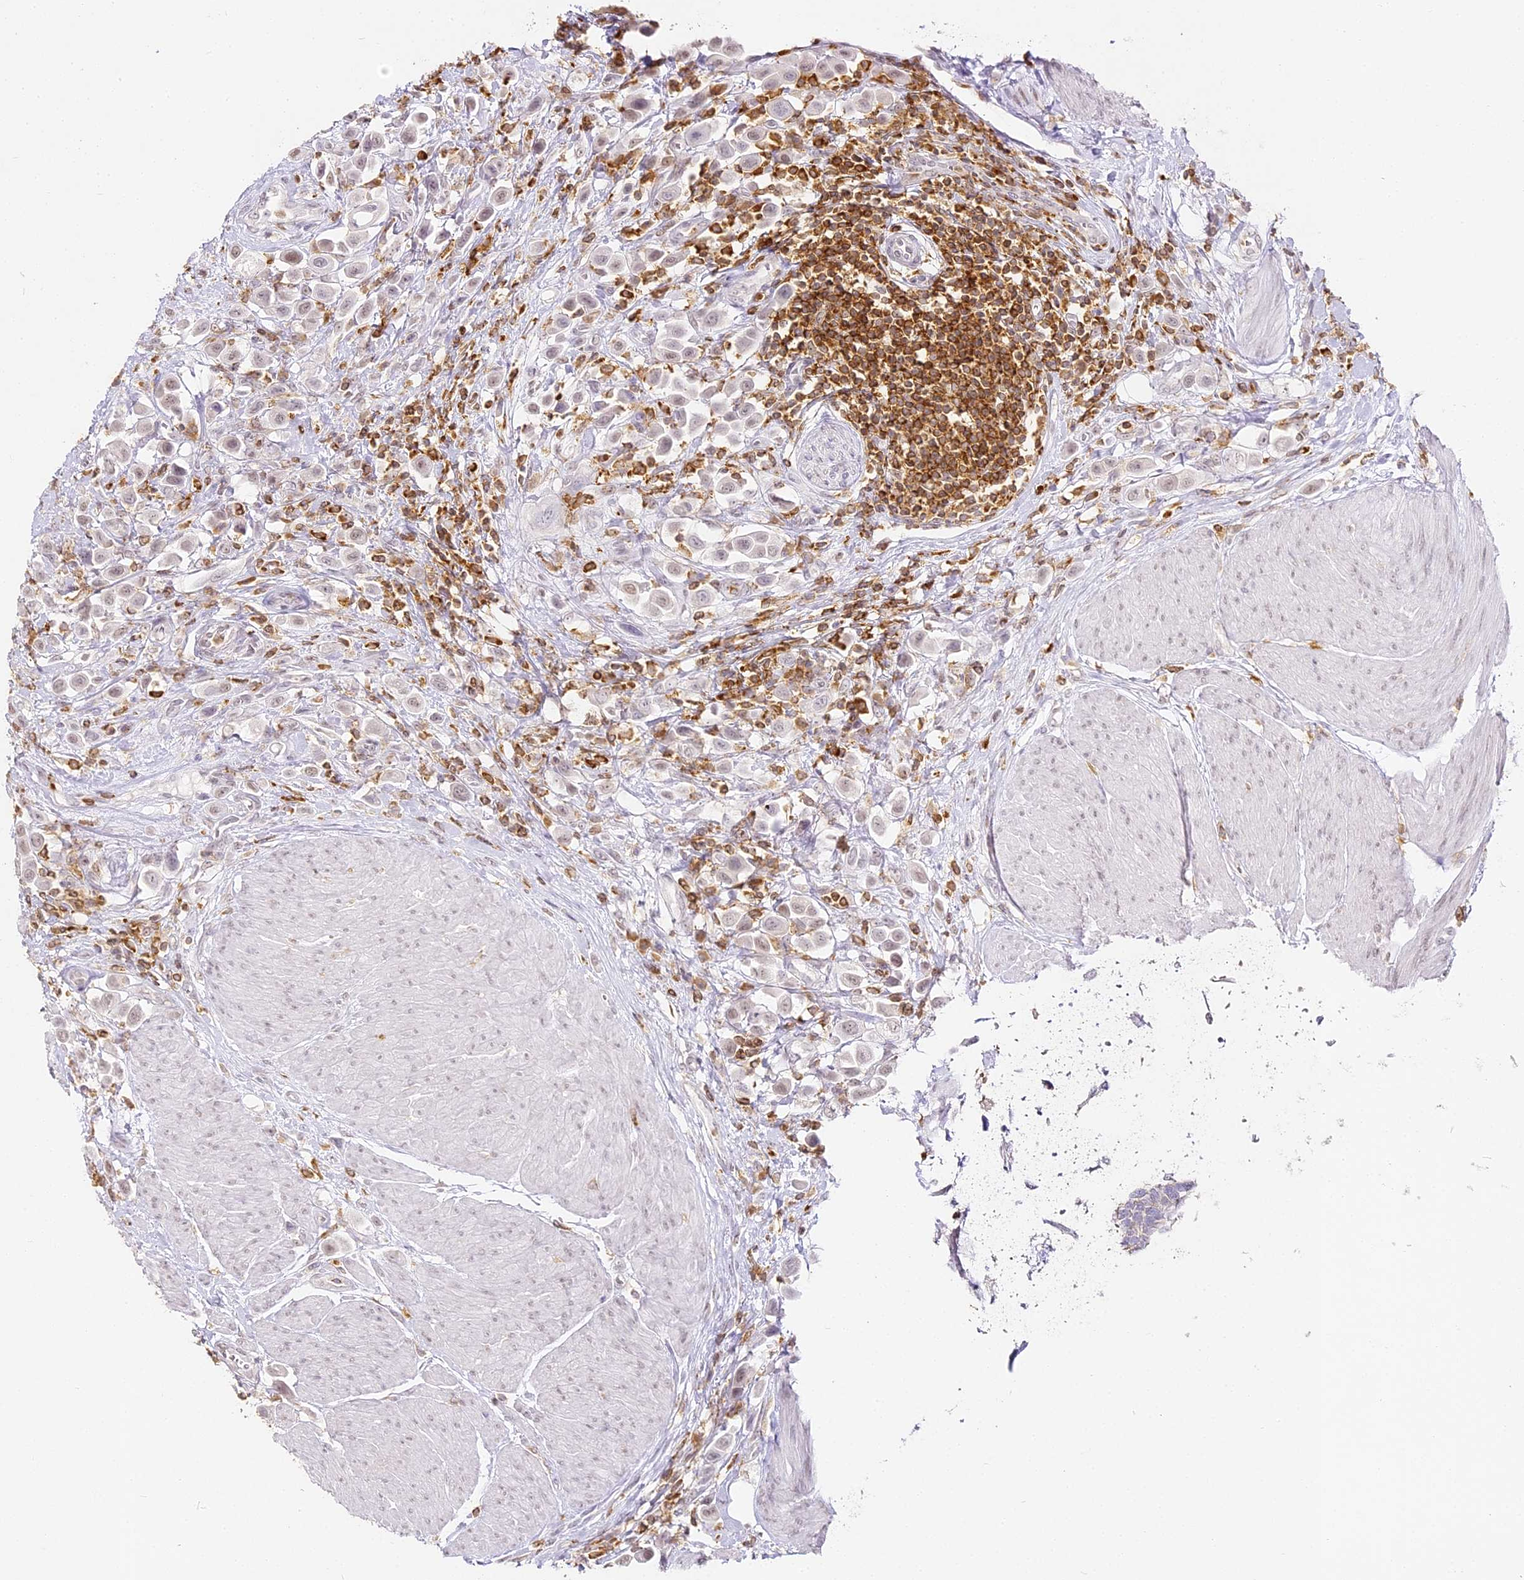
{"staining": {"intensity": "weak", "quantity": ">75%", "location": "nuclear"}, "tissue": "urothelial cancer", "cell_type": "Tumor cells", "image_type": "cancer", "snomed": [{"axis": "morphology", "description": "Urothelial carcinoma, High grade"}, {"axis": "topography", "description": "Urinary bladder"}], "caption": "About >75% of tumor cells in high-grade urothelial carcinoma show weak nuclear protein positivity as visualized by brown immunohistochemical staining.", "gene": "DOCK2", "patient": {"sex": "male", "age": 50}}